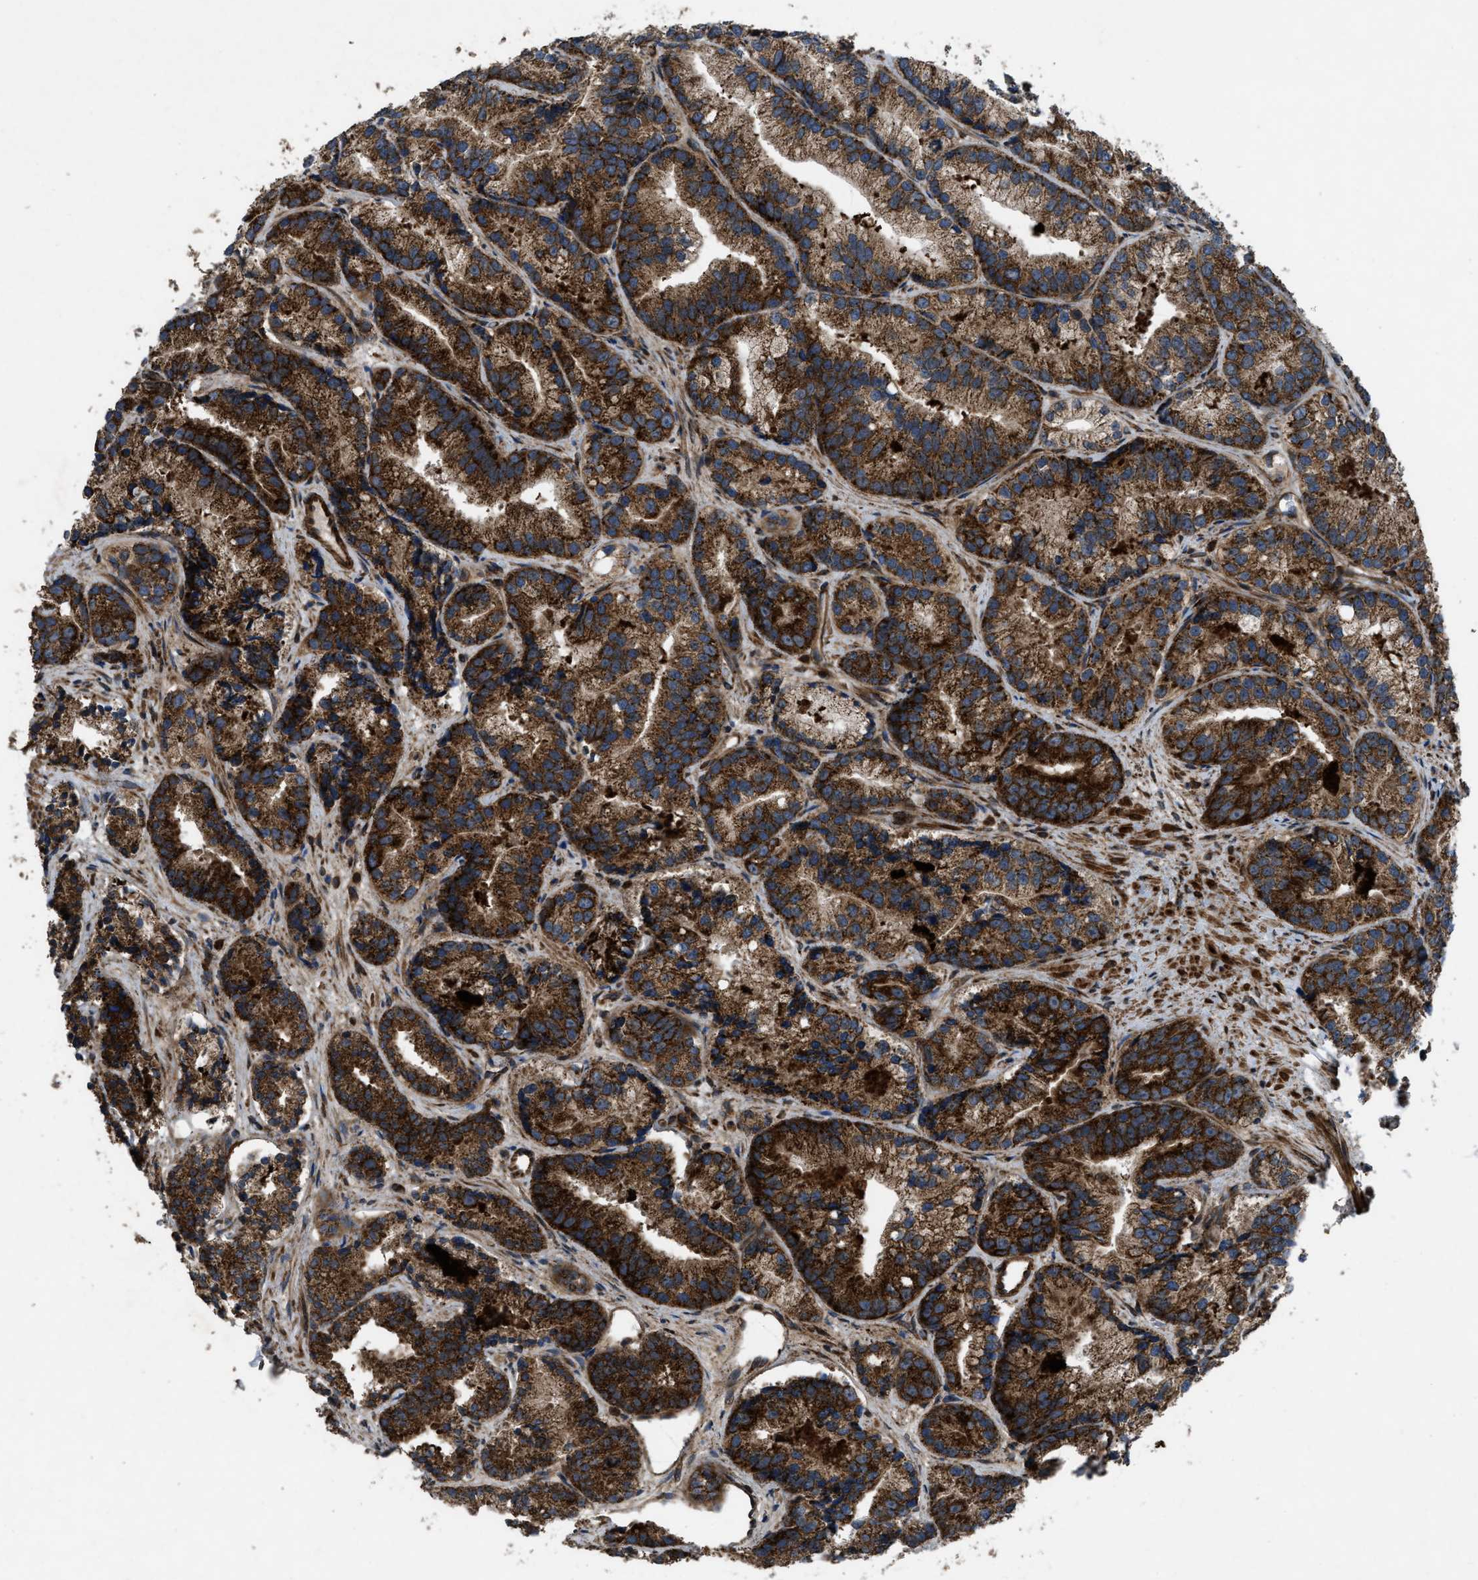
{"staining": {"intensity": "strong", "quantity": ">75%", "location": "cytoplasmic/membranous"}, "tissue": "prostate cancer", "cell_type": "Tumor cells", "image_type": "cancer", "snomed": [{"axis": "morphology", "description": "Adenocarcinoma, Low grade"}, {"axis": "topography", "description": "Prostate"}], "caption": "Prostate cancer tissue shows strong cytoplasmic/membranous positivity in about >75% of tumor cells, visualized by immunohistochemistry.", "gene": "PER3", "patient": {"sex": "male", "age": 89}}